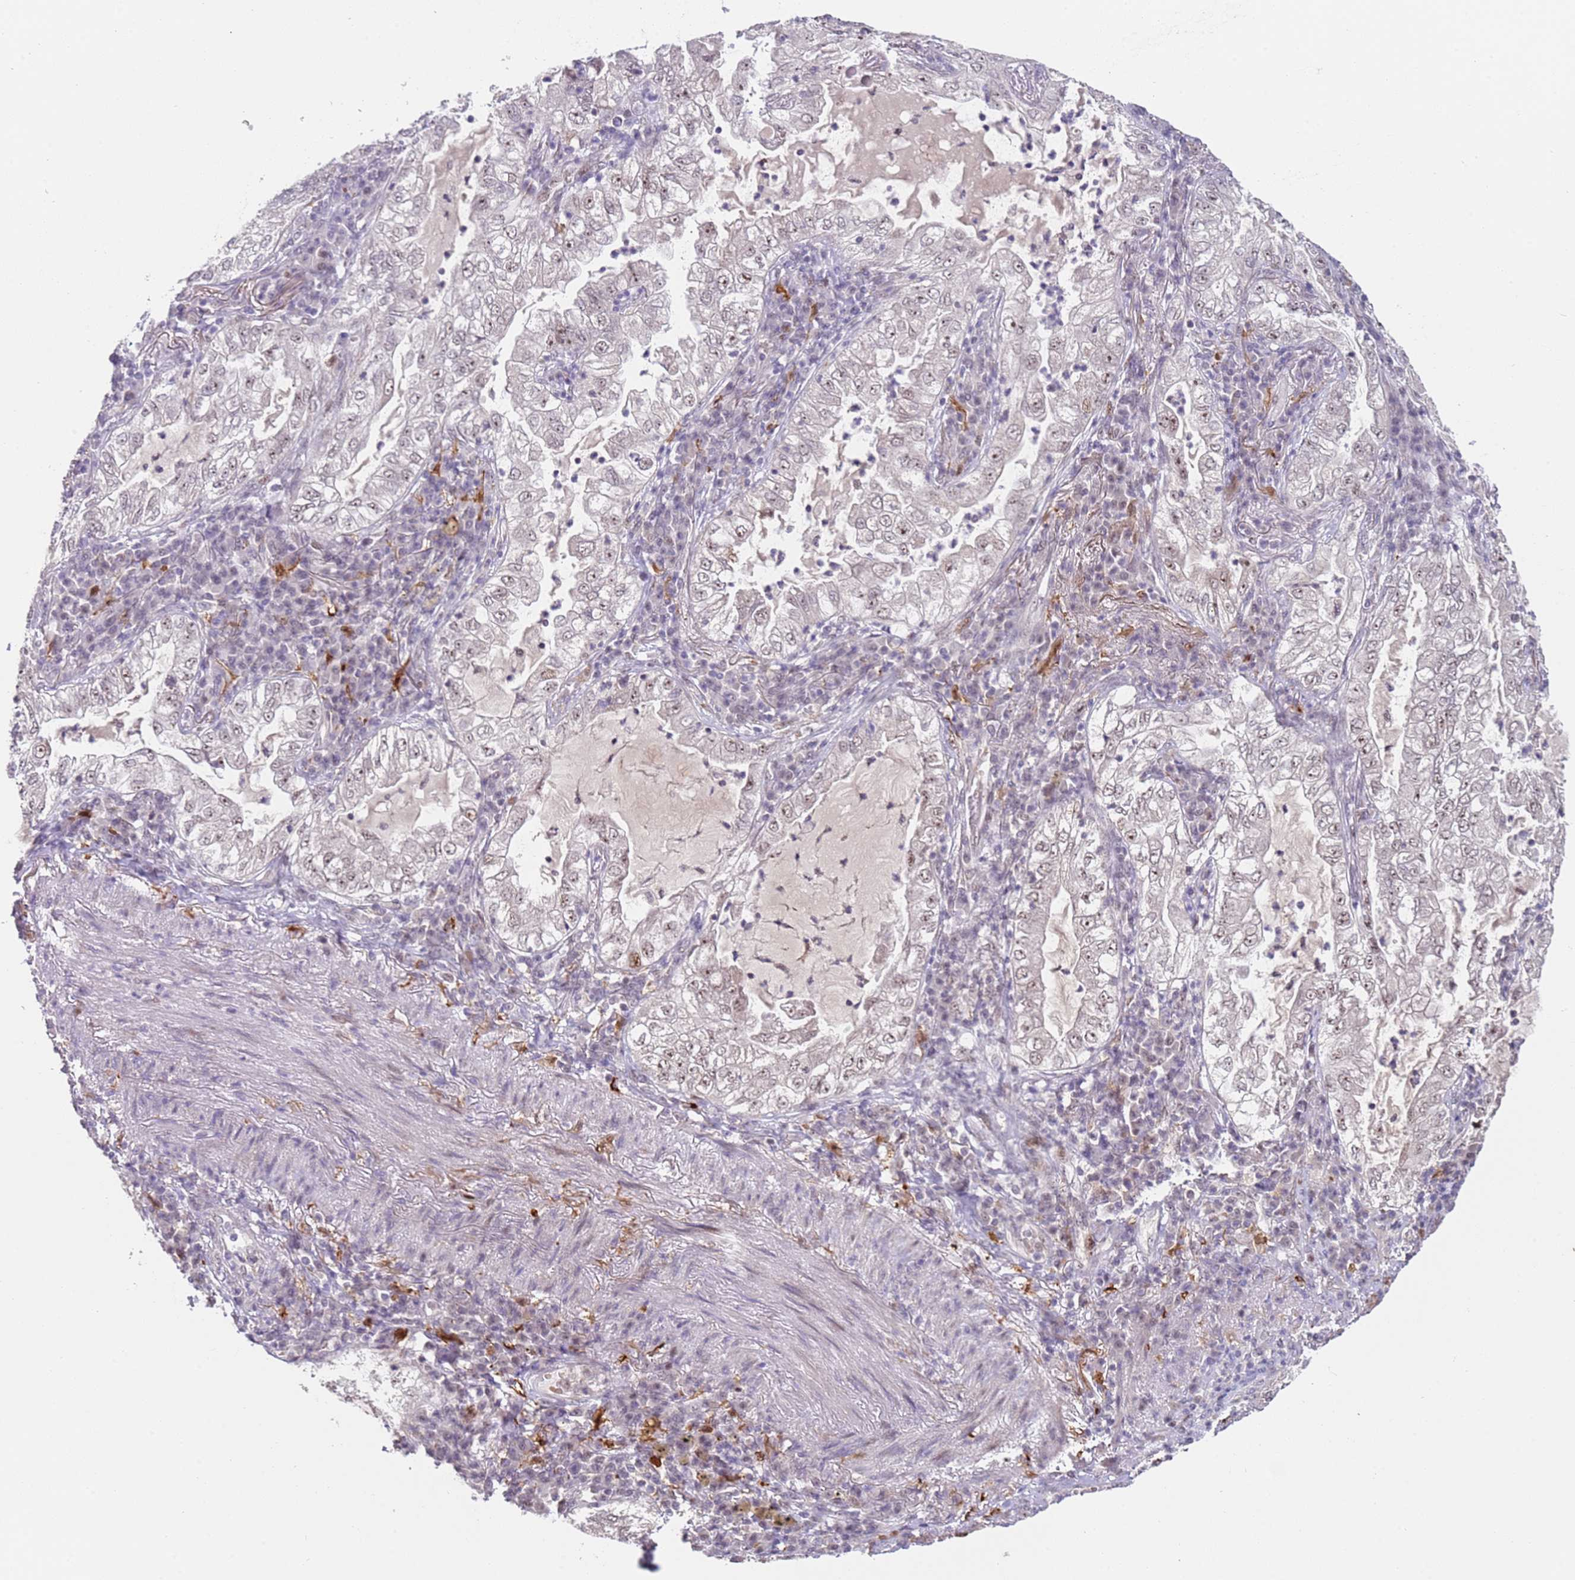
{"staining": {"intensity": "weak", "quantity": "25%-75%", "location": "nuclear"}, "tissue": "lung cancer", "cell_type": "Tumor cells", "image_type": "cancer", "snomed": [{"axis": "morphology", "description": "Adenocarcinoma, NOS"}, {"axis": "topography", "description": "Lung"}], "caption": "Immunohistochemistry (DAB) staining of human lung cancer (adenocarcinoma) reveals weak nuclear protein staining in about 25%-75% of tumor cells.", "gene": "LGALSL", "patient": {"sex": "female", "age": 73}}